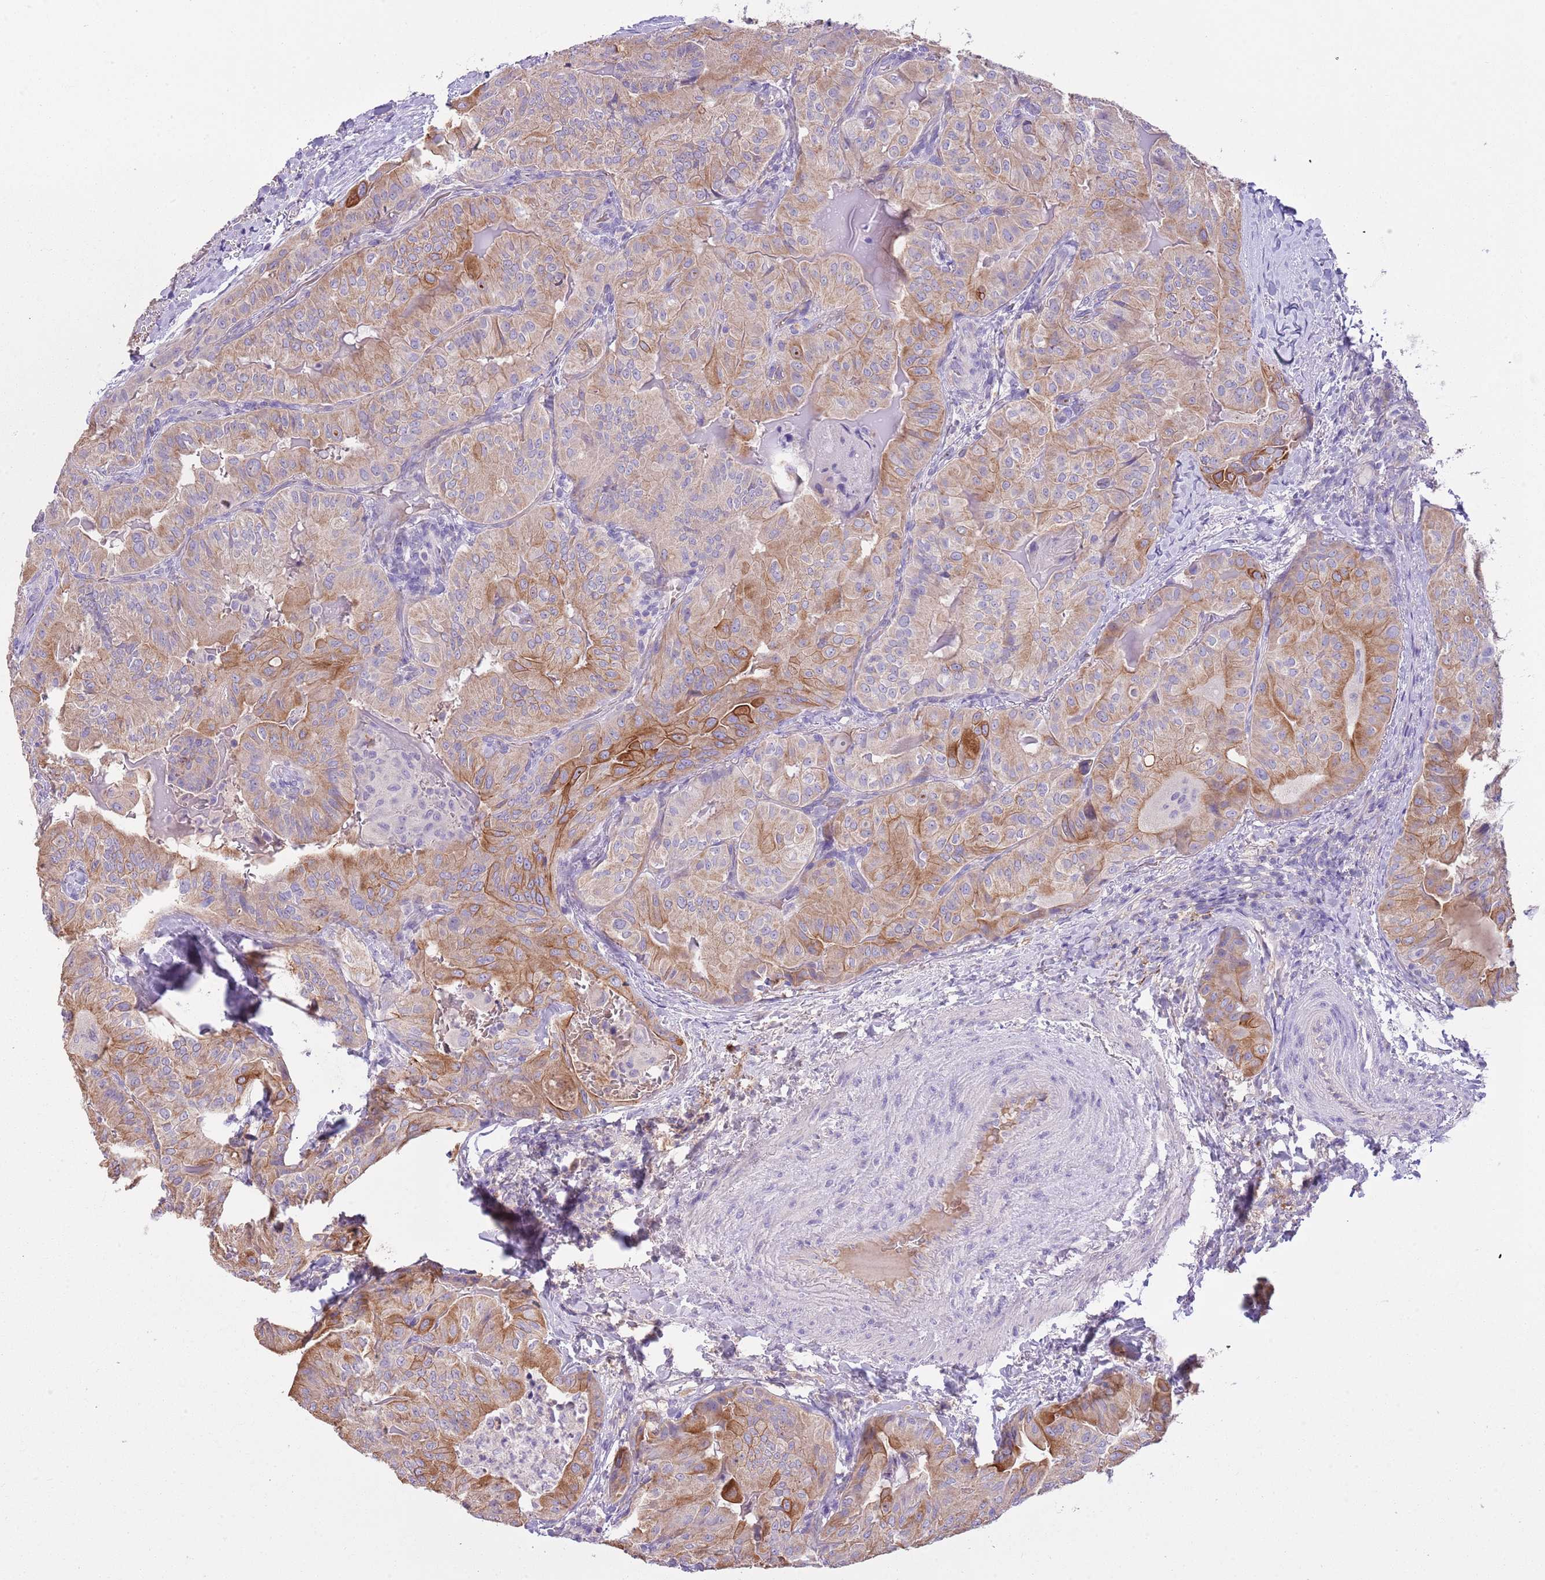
{"staining": {"intensity": "moderate", "quantity": "25%-75%", "location": "cytoplasmic/membranous"}, "tissue": "thyroid cancer", "cell_type": "Tumor cells", "image_type": "cancer", "snomed": [{"axis": "morphology", "description": "Papillary adenocarcinoma, NOS"}, {"axis": "topography", "description": "Thyroid gland"}], "caption": "Immunohistochemical staining of human thyroid cancer reveals medium levels of moderate cytoplasmic/membranous protein positivity in about 25%-75% of tumor cells.", "gene": "HES3", "patient": {"sex": "female", "age": 68}}